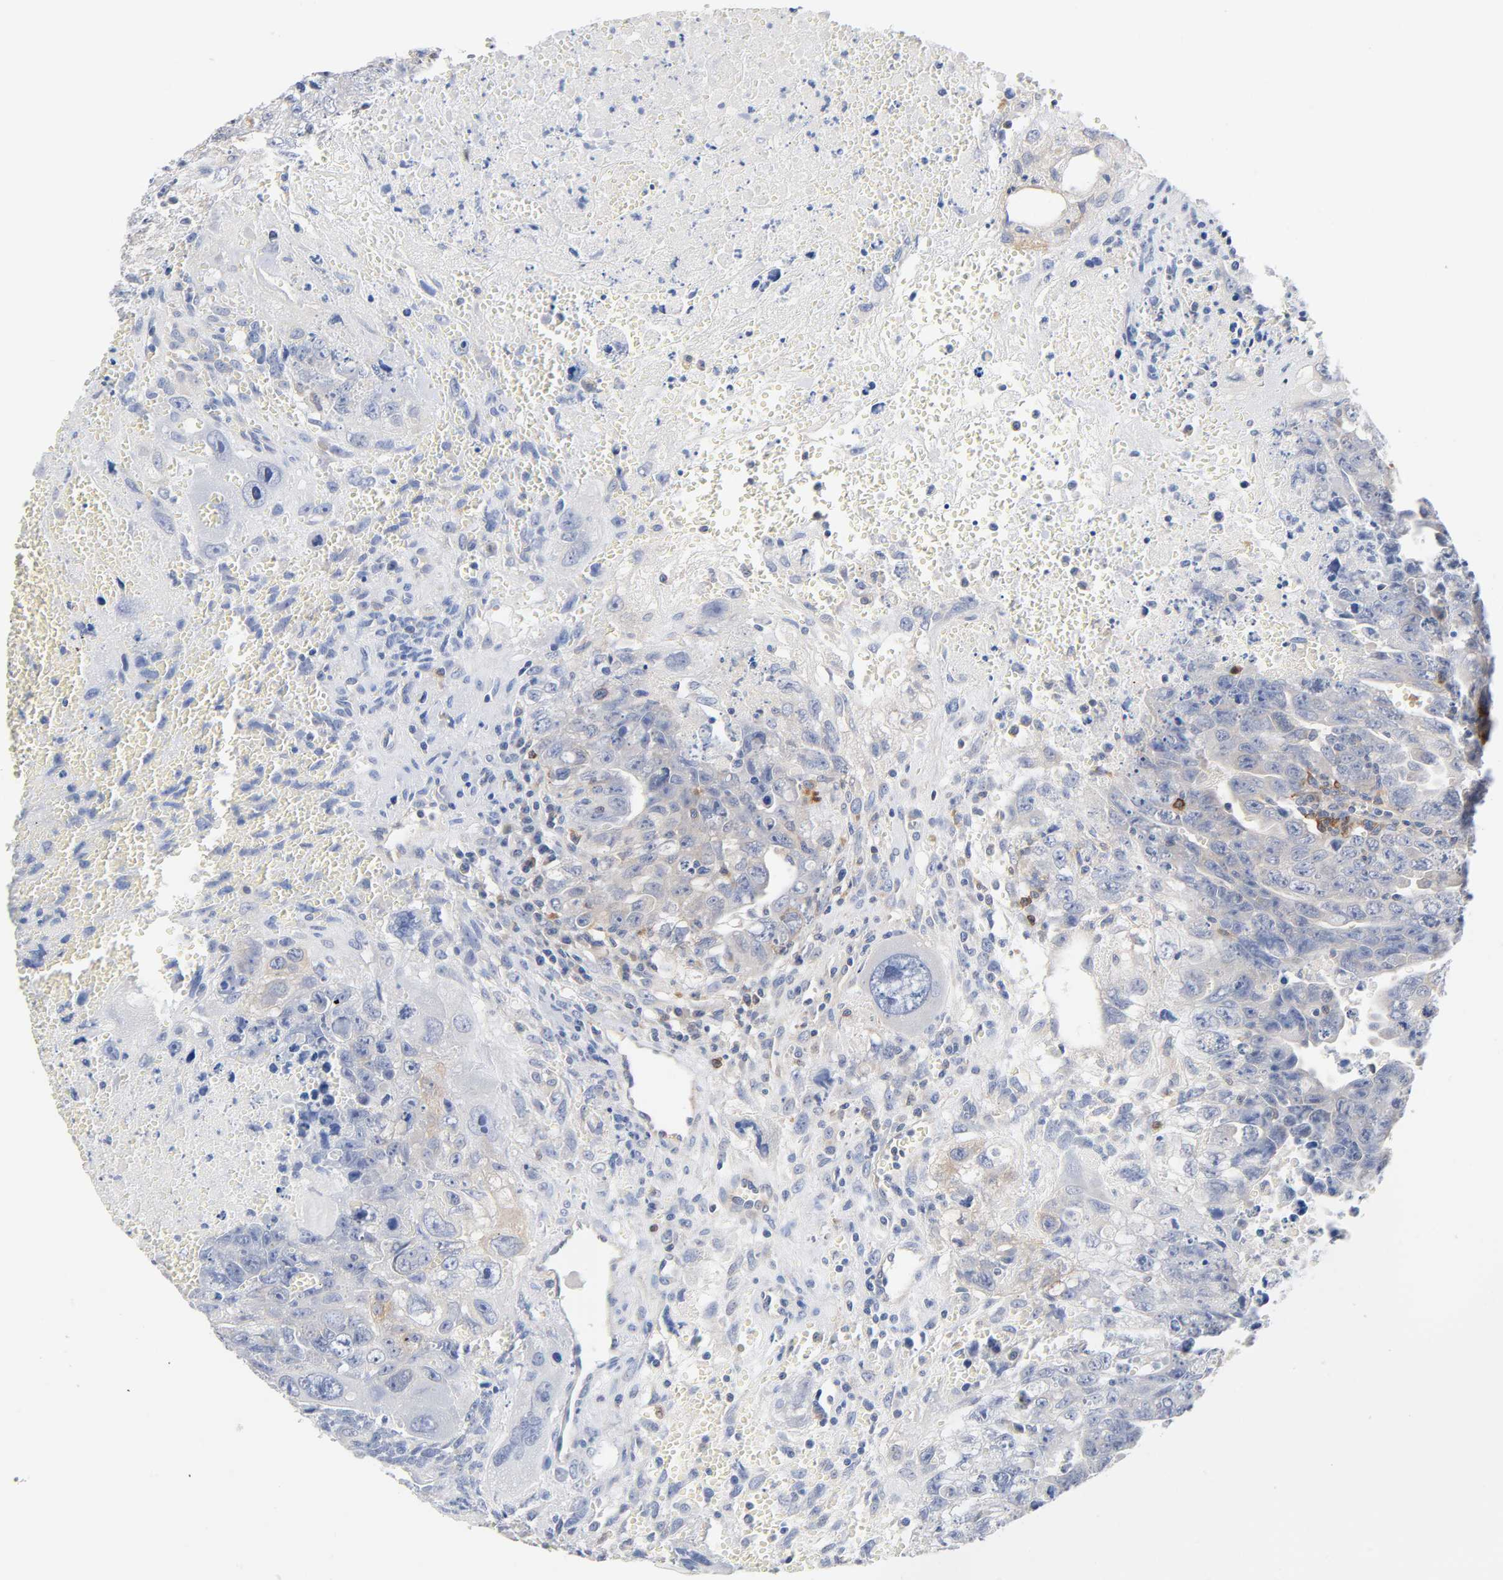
{"staining": {"intensity": "weak", "quantity": "<25%", "location": "cytoplasmic/membranous"}, "tissue": "testis cancer", "cell_type": "Tumor cells", "image_type": "cancer", "snomed": [{"axis": "morphology", "description": "Carcinoma, Embryonal, NOS"}, {"axis": "topography", "description": "Testis"}], "caption": "There is no significant positivity in tumor cells of testis cancer.", "gene": "MALT1", "patient": {"sex": "male", "age": 28}}